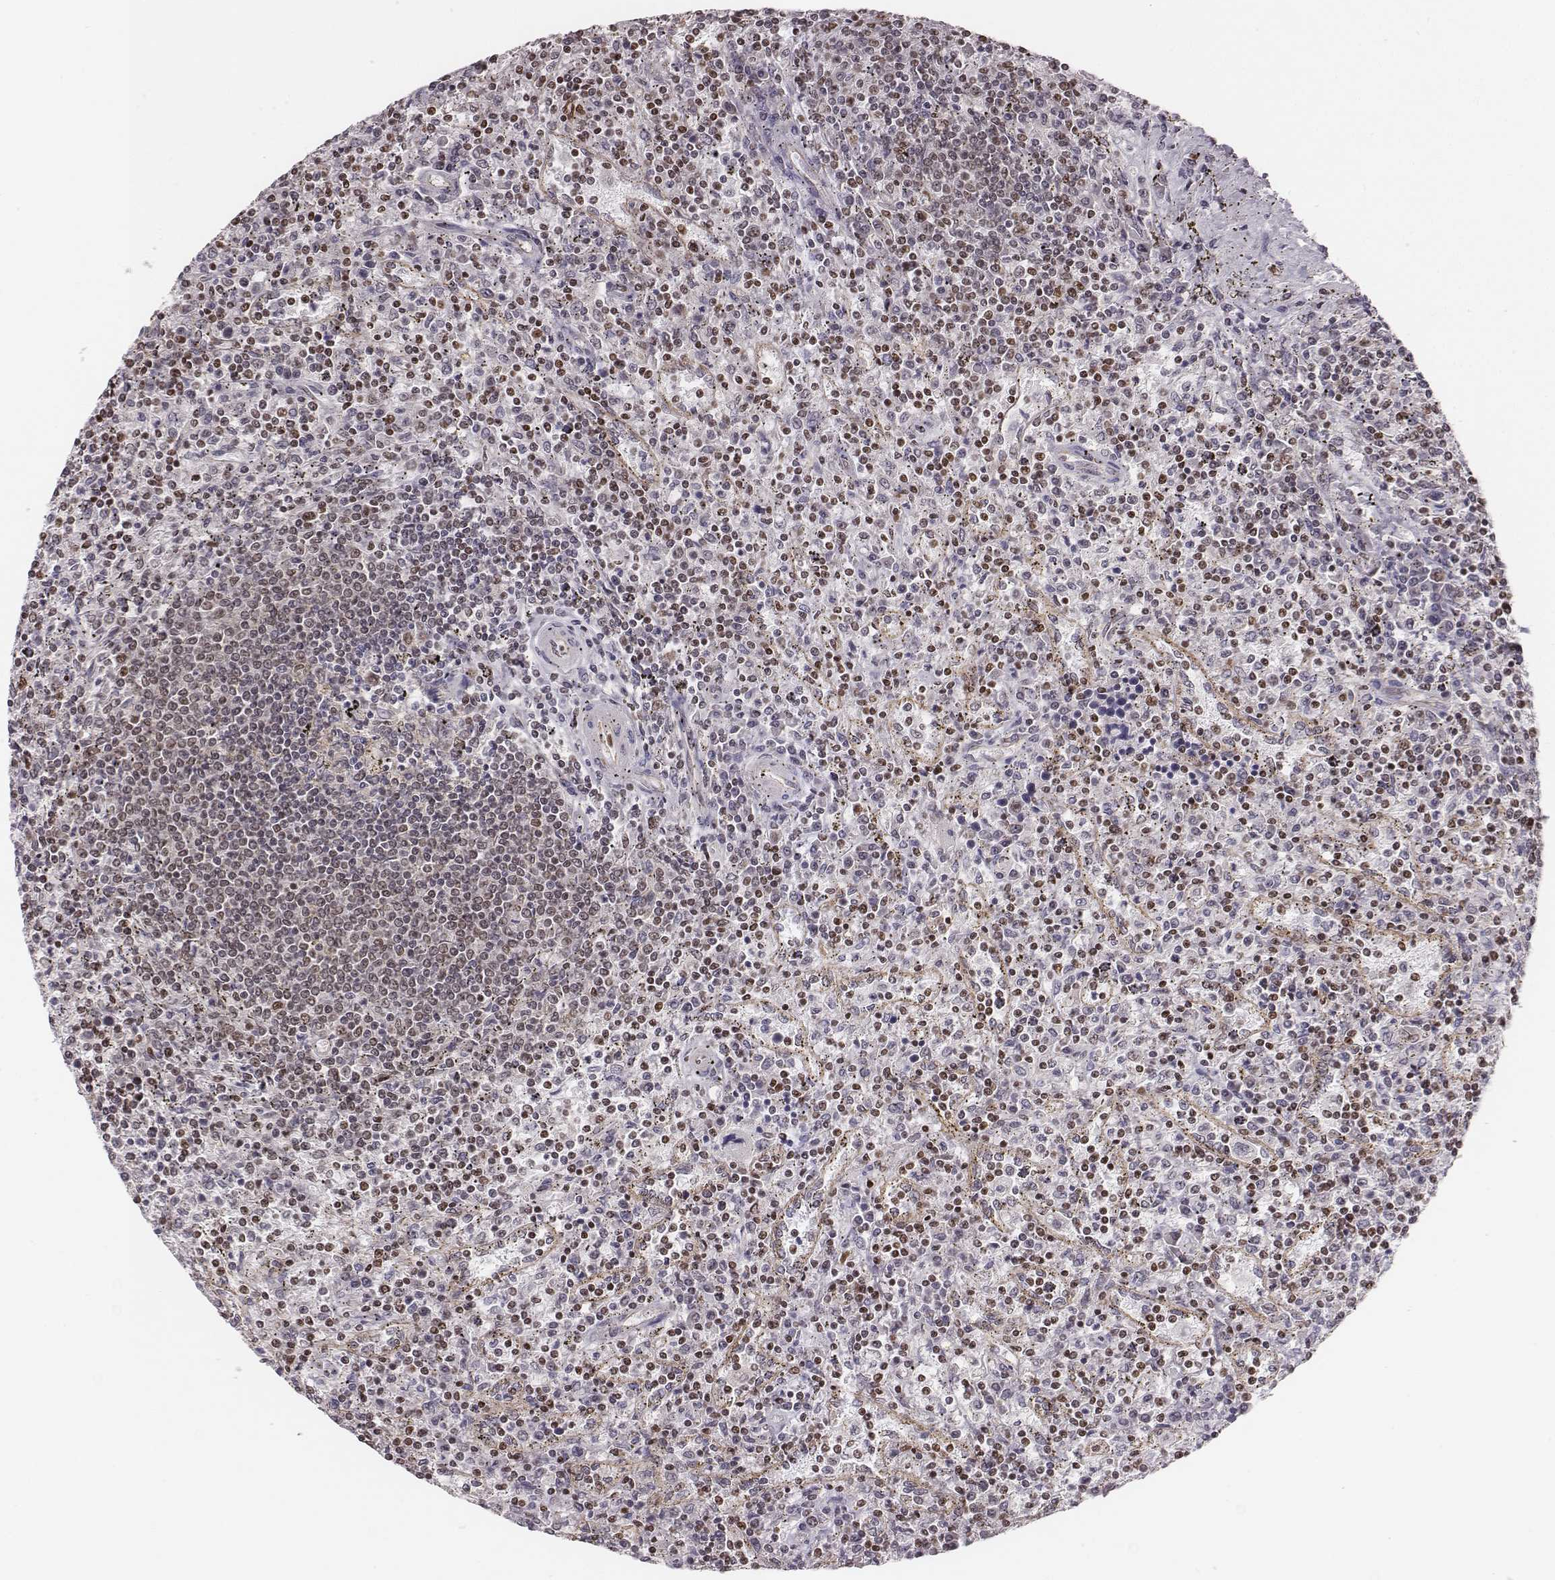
{"staining": {"intensity": "weak", "quantity": ">75%", "location": "nuclear"}, "tissue": "lymphoma", "cell_type": "Tumor cells", "image_type": "cancer", "snomed": [{"axis": "morphology", "description": "Malignant lymphoma, non-Hodgkin's type, Low grade"}, {"axis": "topography", "description": "Spleen"}], "caption": "Human lymphoma stained with a protein marker shows weak staining in tumor cells.", "gene": "WDR59", "patient": {"sex": "male", "age": 62}}